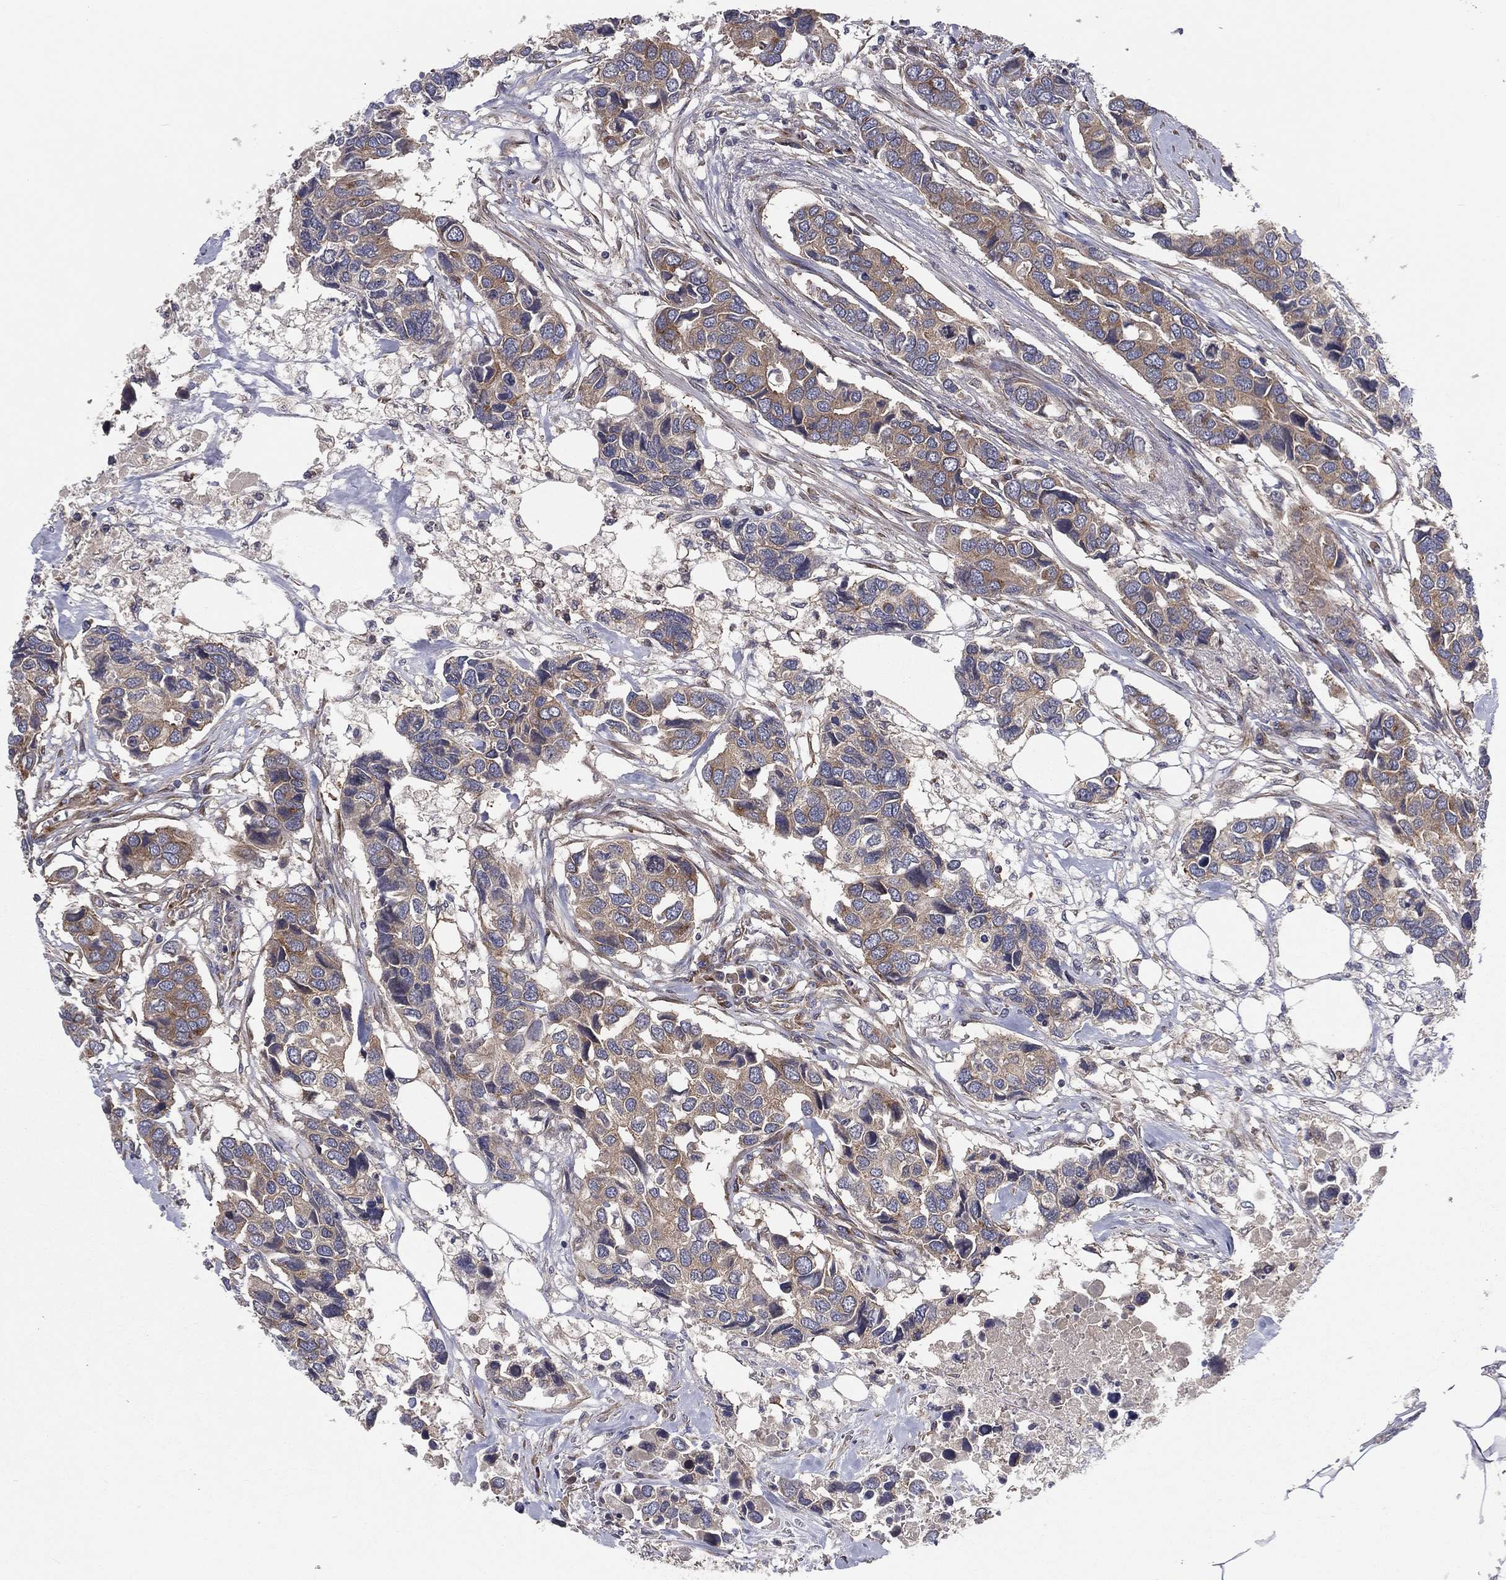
{"staining": {"intensity": "moderate", "quantity": "25%-75%", "location": "cytoplasmic/membranous"}, "tissue": "breast cancer", "cell_type": "Tumor cells", "image_type": "cancer", "snomed": [{"axis": "morphology", "description": "Duct carcinoma"}, {"axis": "topography", "description": "Breast"}], "caption": "Protein positivity by immunohistochemistry (IHC) reveals moderate cytoplasmic/membranous staining in about 25%-75% of tumor cells in invasive ductal carcinoma (breast).", "gene": "EIF2B5", "patient": {"sex": "female", "age": 83}}